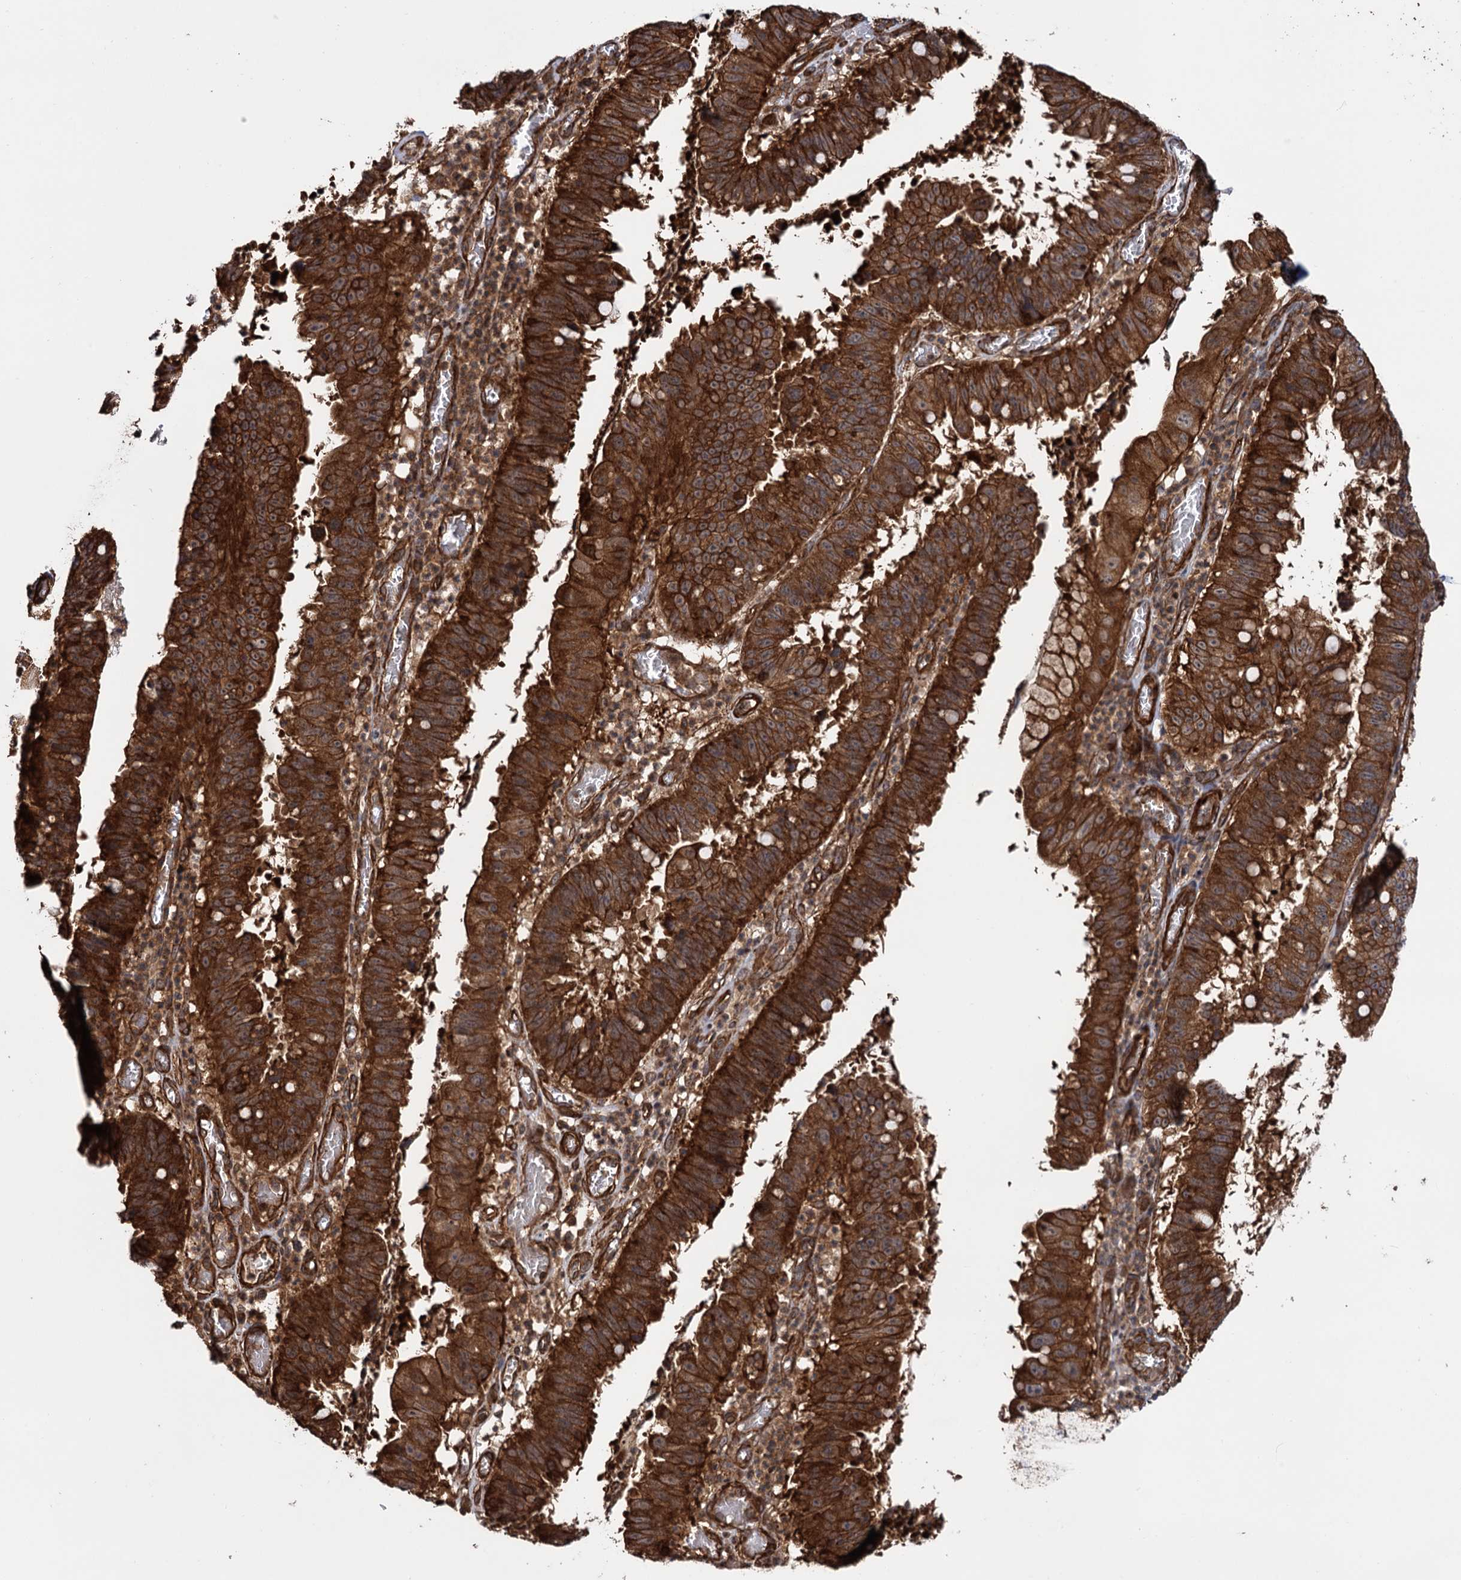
{"staining": {"intensity": "strong", "quantity": ">75%", "location": "cytoplasmic/membranous"}, "tissue": "stomach cancer", "cell_type": "Tumor cells", "image_type": "cancer", "snomed": [{"axis": "morphology", "description": "Adenocarcinoma, NOS"}, {"axis": "topography", "description": "Stomach"}], "caption": "Protein staining shows strong cytoplasmic/membranous staining in approximately >75% of tumor cells in stomach adenocarcinoma.", "gene": "ATP8B4", "patient": {"sex": "male", "age": 59}}